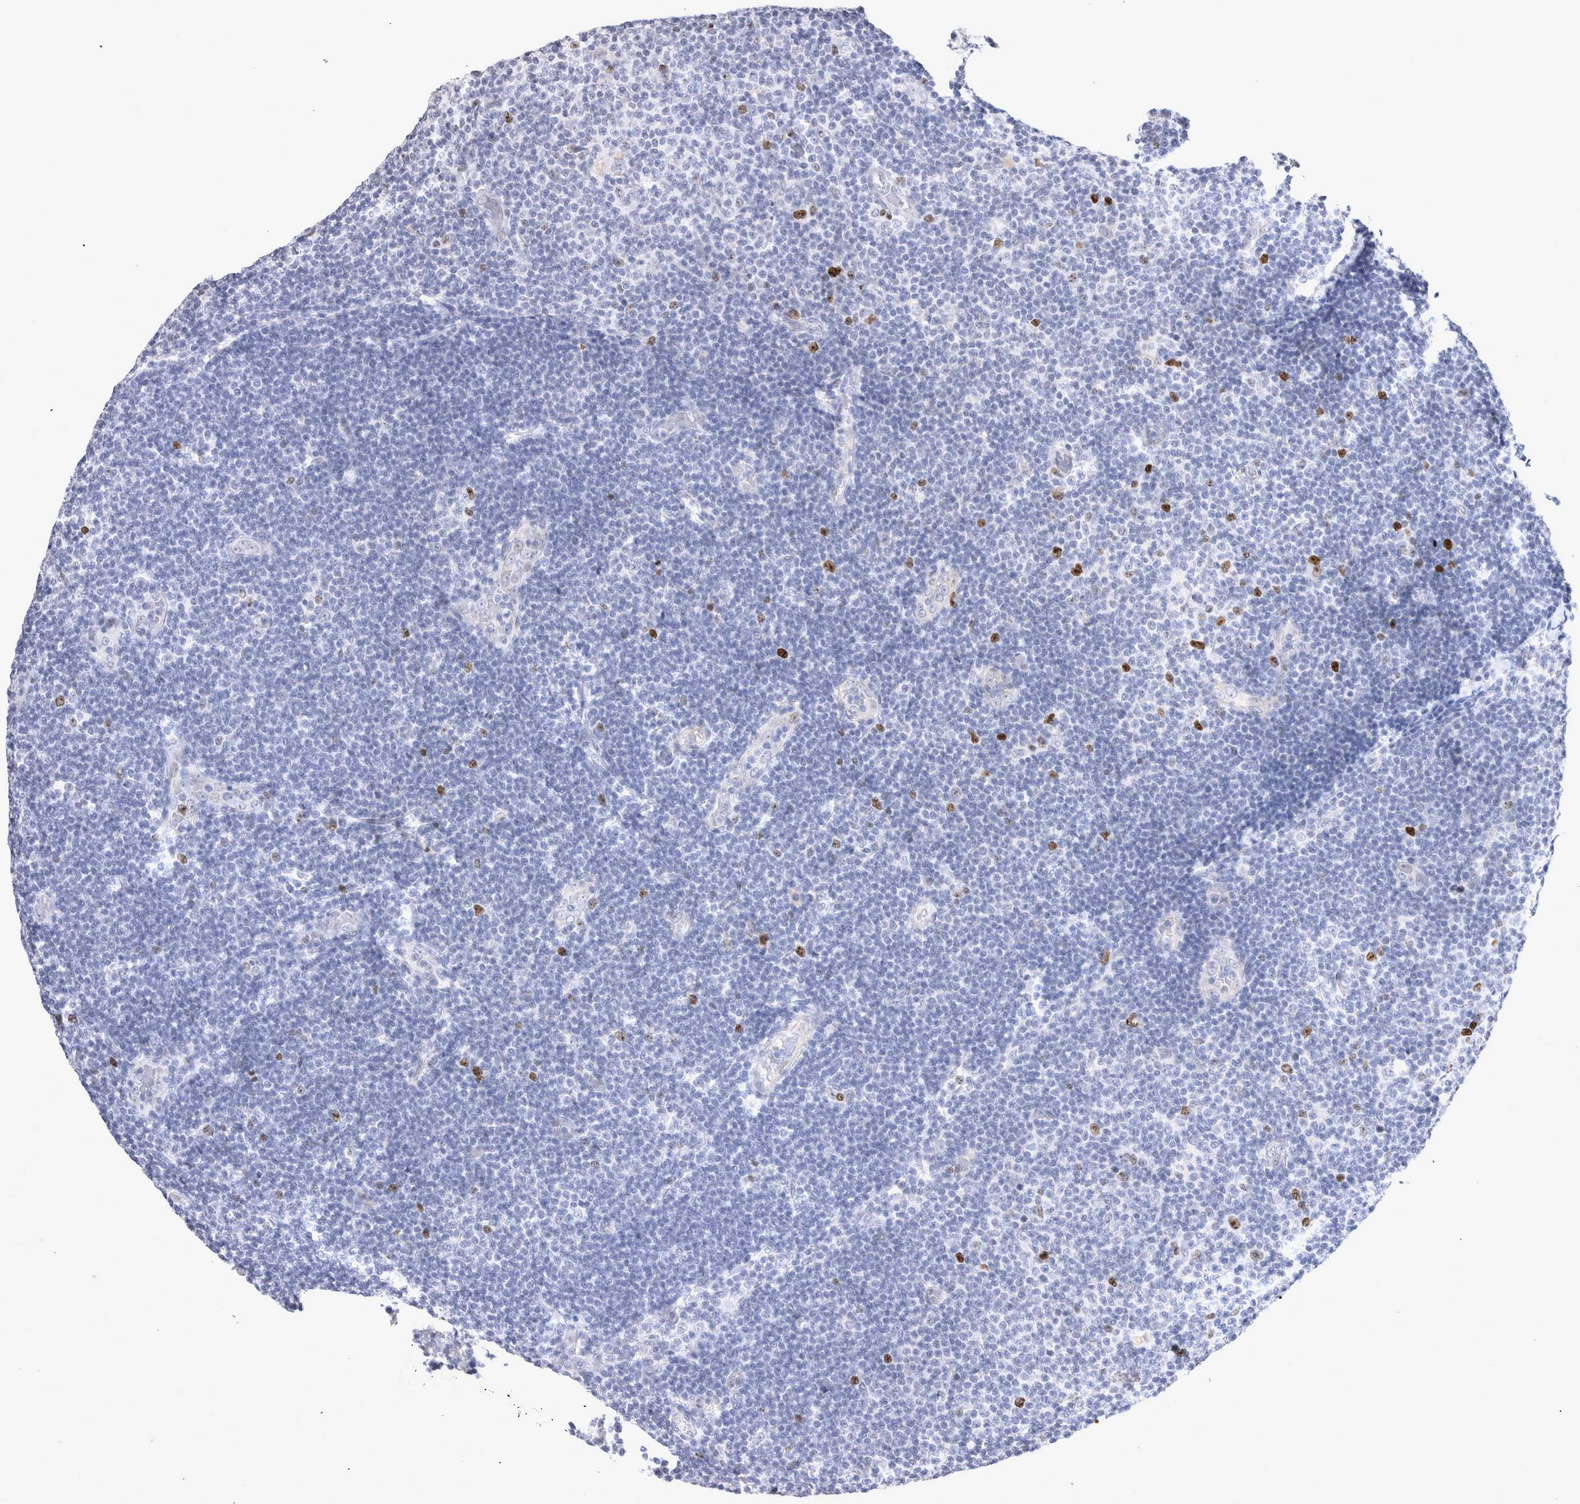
{"staining": {"intensity": "strong", "quantity": "<25%", "location": "nuclear"}, "tissue": "lymphoma", "cell_type": "Tumor cells", "image_type": "cancer", "snomed": [{"axis": "morphology", "description": "Malignant lymphoma, non-Hodgkin's type, Low grade"}, {"axis": "topography", "description": "Lymph node"}], "caption": "Immunohistochemical staining of lymphoma displays medium levels of strong nuclear protein staining in approximately <25% of tumor cells.", "gene": "KIF18B", "patient": {"sex": "male", "age": 83}}